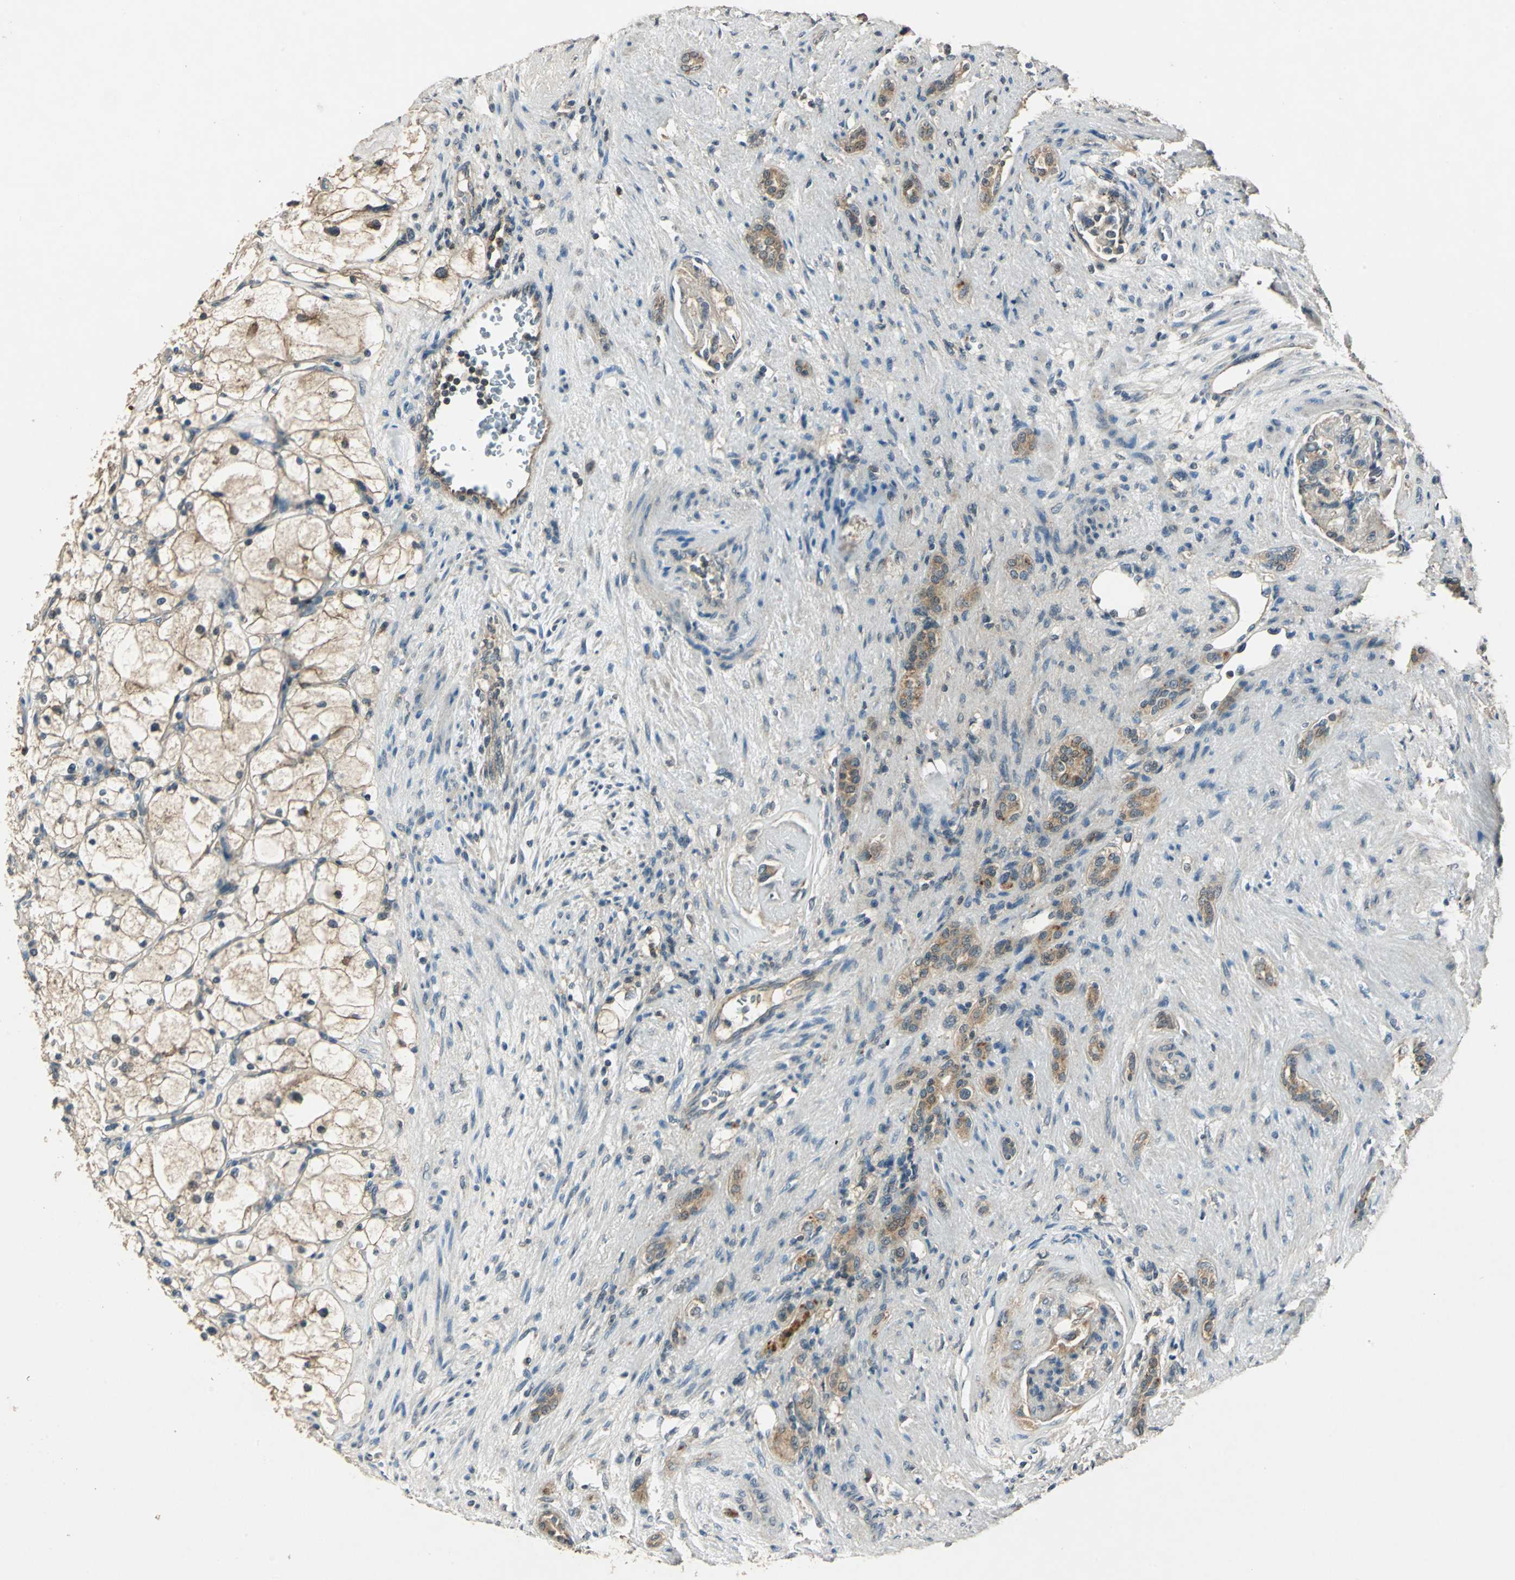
{"staining": {"intensity": "weak", "quantity": "25%-75%", "location": "cytoplasmic/membranous"}, "tissue": "renal cancer", "cell_type": "Tumor cells", "image_type": "cancer", "snomed": [{"axis": "morphology", "description": "Adenocarcinoma, NOS"}, {"axis": "topography", "description": "Kidney"}], "caption": "A micrograph showing weak cytoplasmic/membranous staining in approximately 25%-75% of tumor cells in adenocarcinoma (renal), as visualized by brown immunohistochemical staining.", "gene": "AHSA1", "patient": {"sex": "female", "age": 83}}